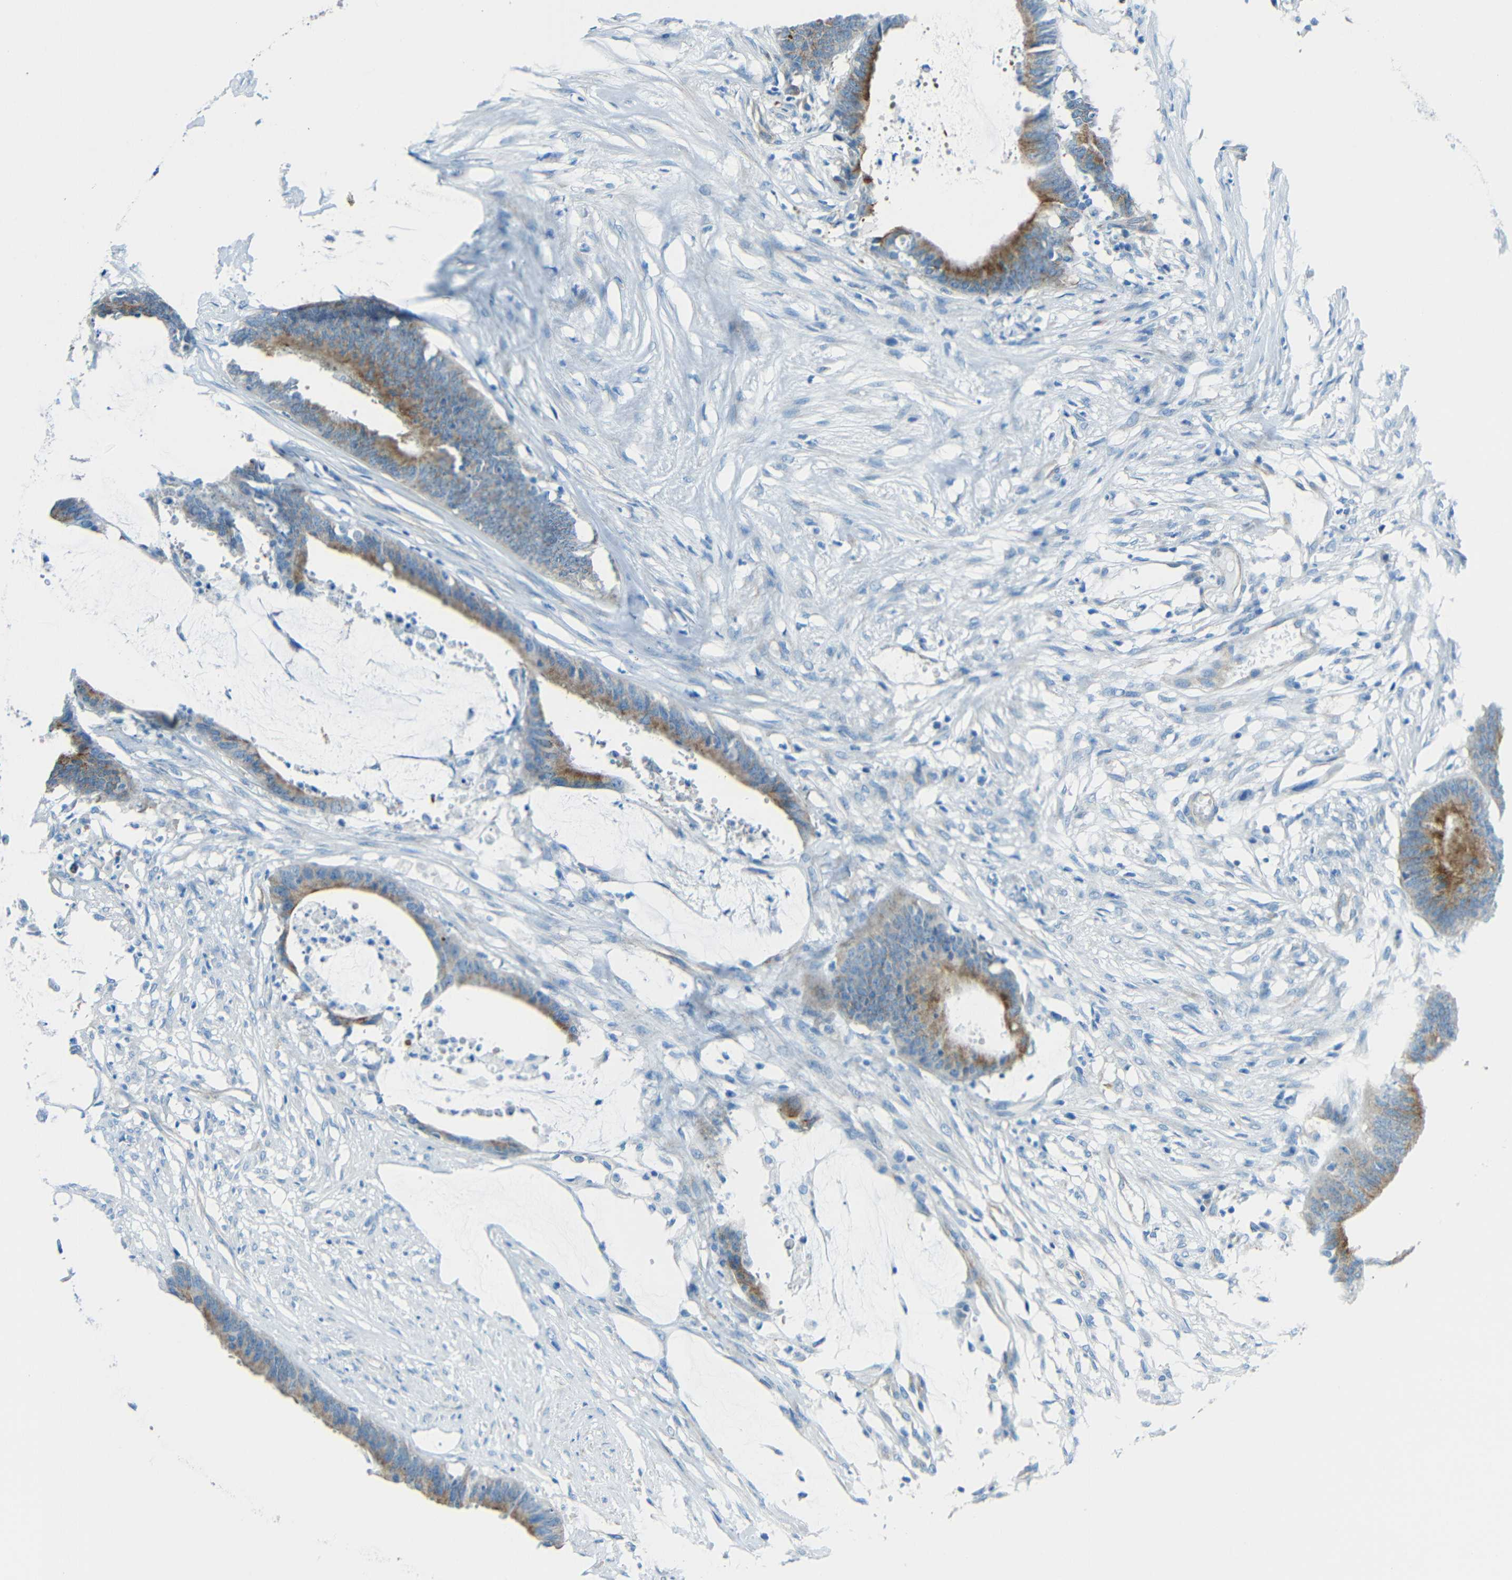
{"staining": {"intensity": "moderate", "quantity": ">75%", "location": "cytoplasmic/membranous"}, "tissue": "colorectal cancer", "cell_type": "Tumor cells", "image_type": "cancer", "snomed": [{"axis": "morphology", "description": "Adenocarcinoma, NOS"}, {"axis": "topography", "description": "Rectum"}], "caption": "This histopathology image reveals immunohistochemistry staining of human colorectal cancer (adenocarcinoma), with medium moderate cytoplasmic/membranous staining in about >75% of tumor cells.", "gene": "TUBB4B", "patient": {"sex": "female", "age": 66}}